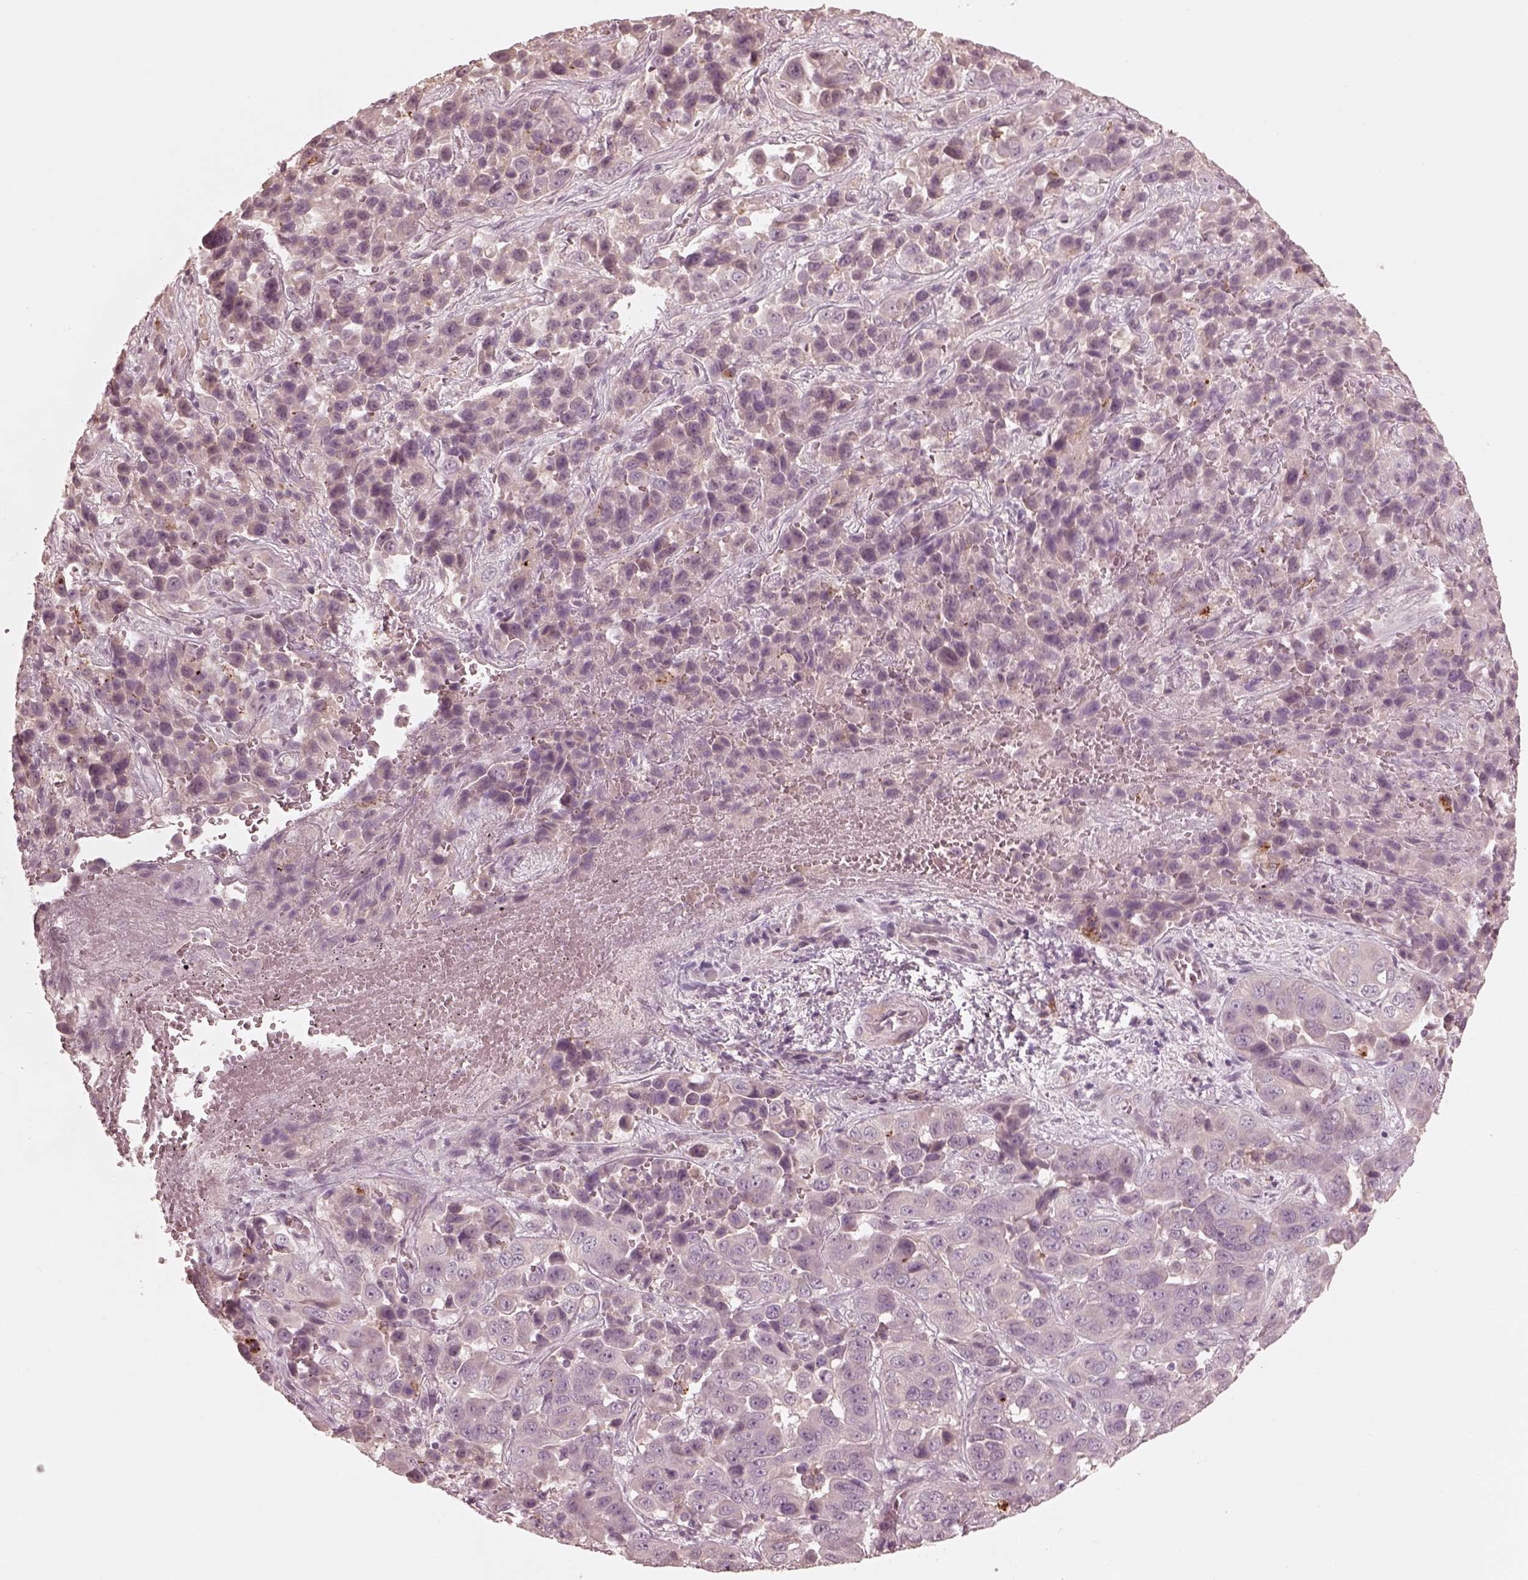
{"staining": {"intensity": "negative", "quantity": "none", "location": "none"}, "tissue": "liver cancer", "cell_type": "Tumor cells", "image_type": "cancer", "snomed": [{"axis": "morphology", "description": "Cholangiocarcinoma"}, {"axis": "topography", "description": "Liver"}], "caption": "A high-resolution histopathology image shows immunohistochemistry (IHC) staining of liver cancer, which demonstrates no significant expression in tumor cells.", "gene": "VWA5B1", "patient": {"sex": "female", "age": 52}}